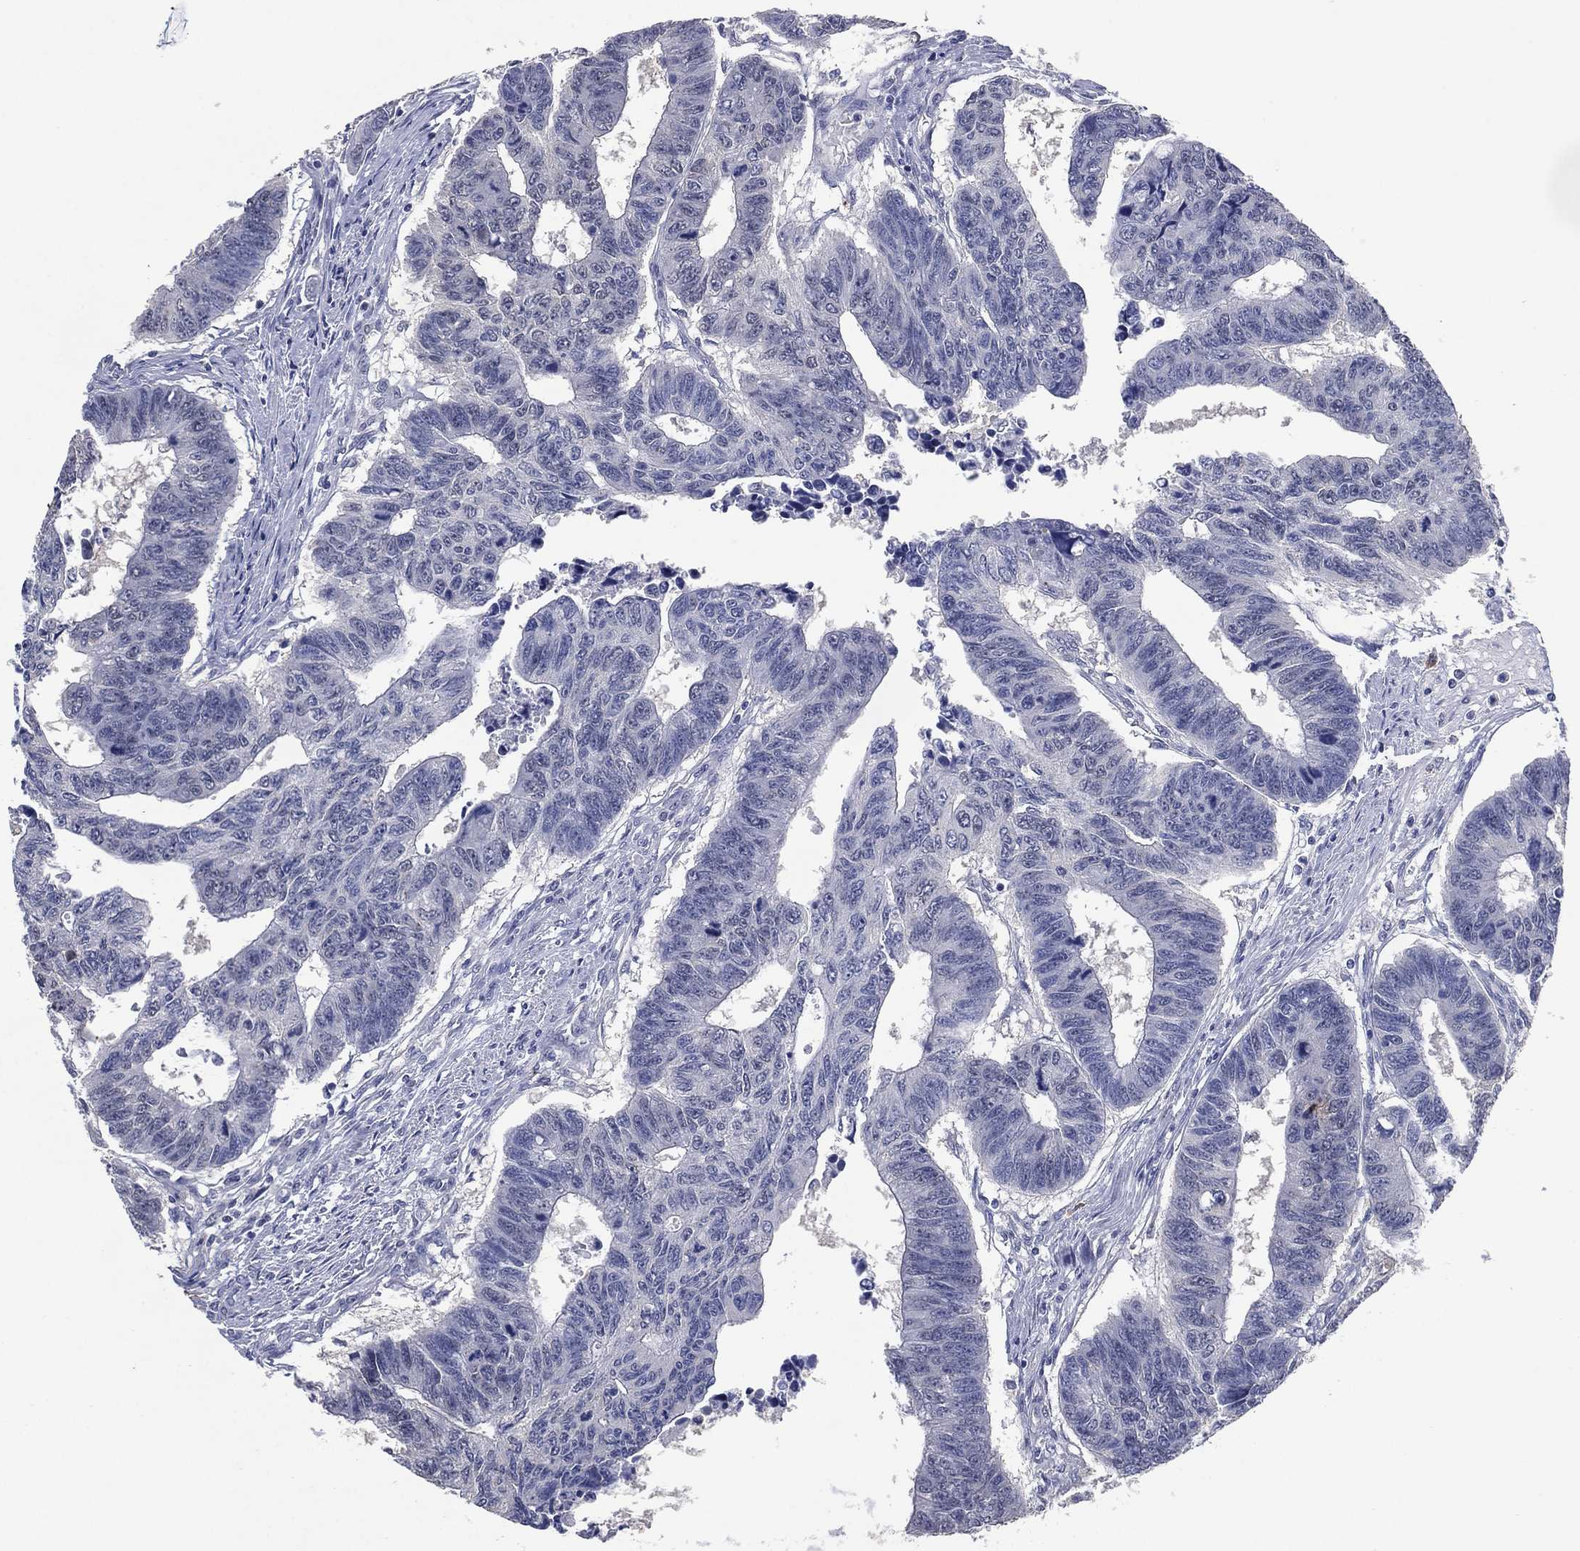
{"staining": {"intensity": "negative", "quantity": "none", "location": "none"}, "tissue": "colorectal cancer", "cell_type": "Tumor cells", "image_type": "cancer", "snomed": [{"axis": "morphology", "description": "Adenocarcinoma, NOS"}, {"axis": "topography", "description": "Rectum"}], "caption": "Histopathology image shows no significant protein staining in tumor cells of colorectal cancer (adenocarcinoma).", "gene": "FSCN2", "patient": {"sex": "female", "age": 85}}